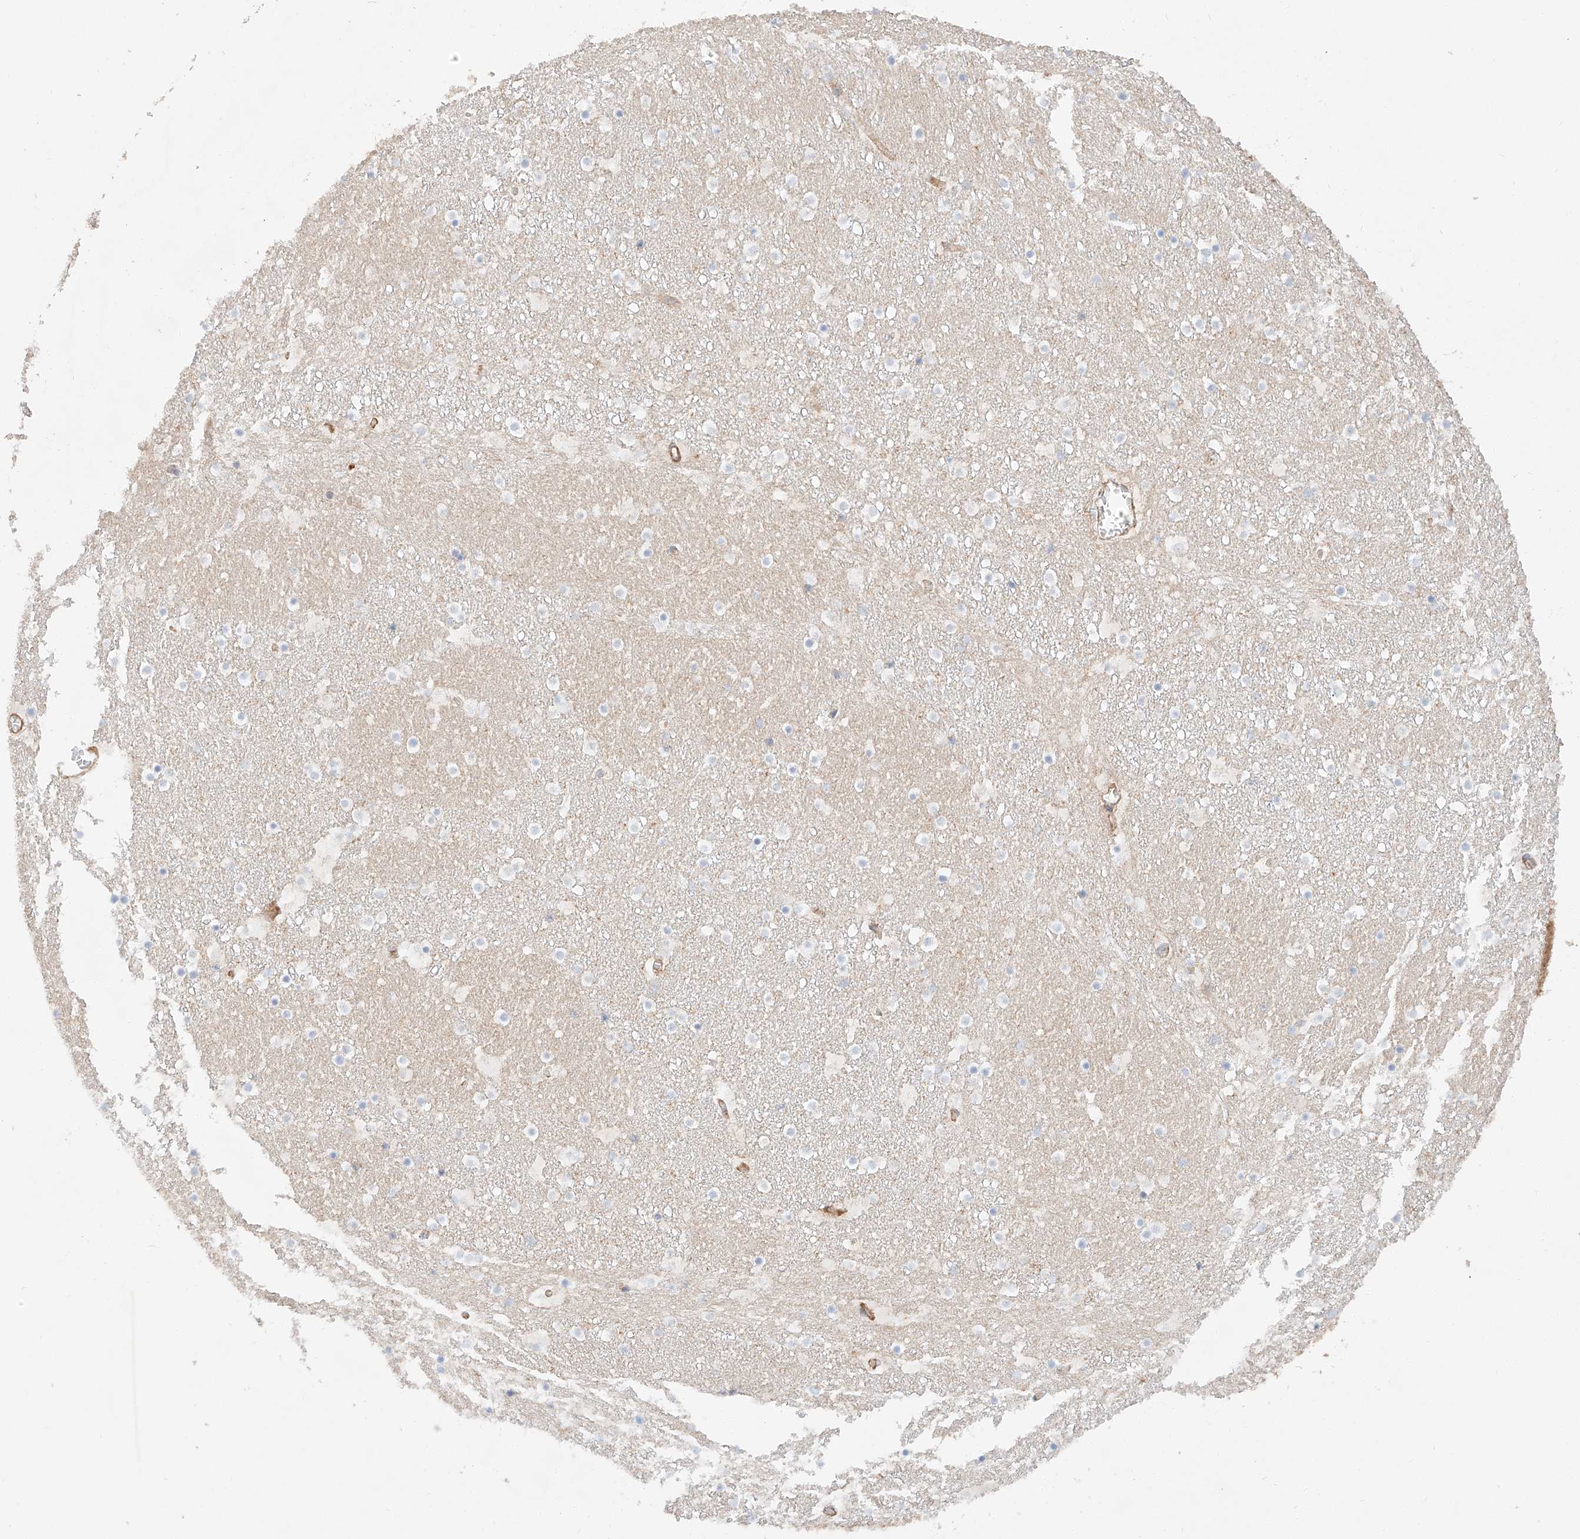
{"staining": {"intensity": "negative", "quantity": "none", "location": "none"}, "tissue": "caudate", "cell_type": "Glial cells", "image_type": "normal", "snomed": [{"axis": "morphology", "description": "Normal tissue, NOS"}, {"axis": "topography", "description": "Lateral ventricle wall"}], "caption": "An immunohistochemistry photomicrograph of normal caudate is shown. There is no staining in glial cells of caudate.", "gene": "MINDY4", "patient": {"sex": "male", "age": 45}}